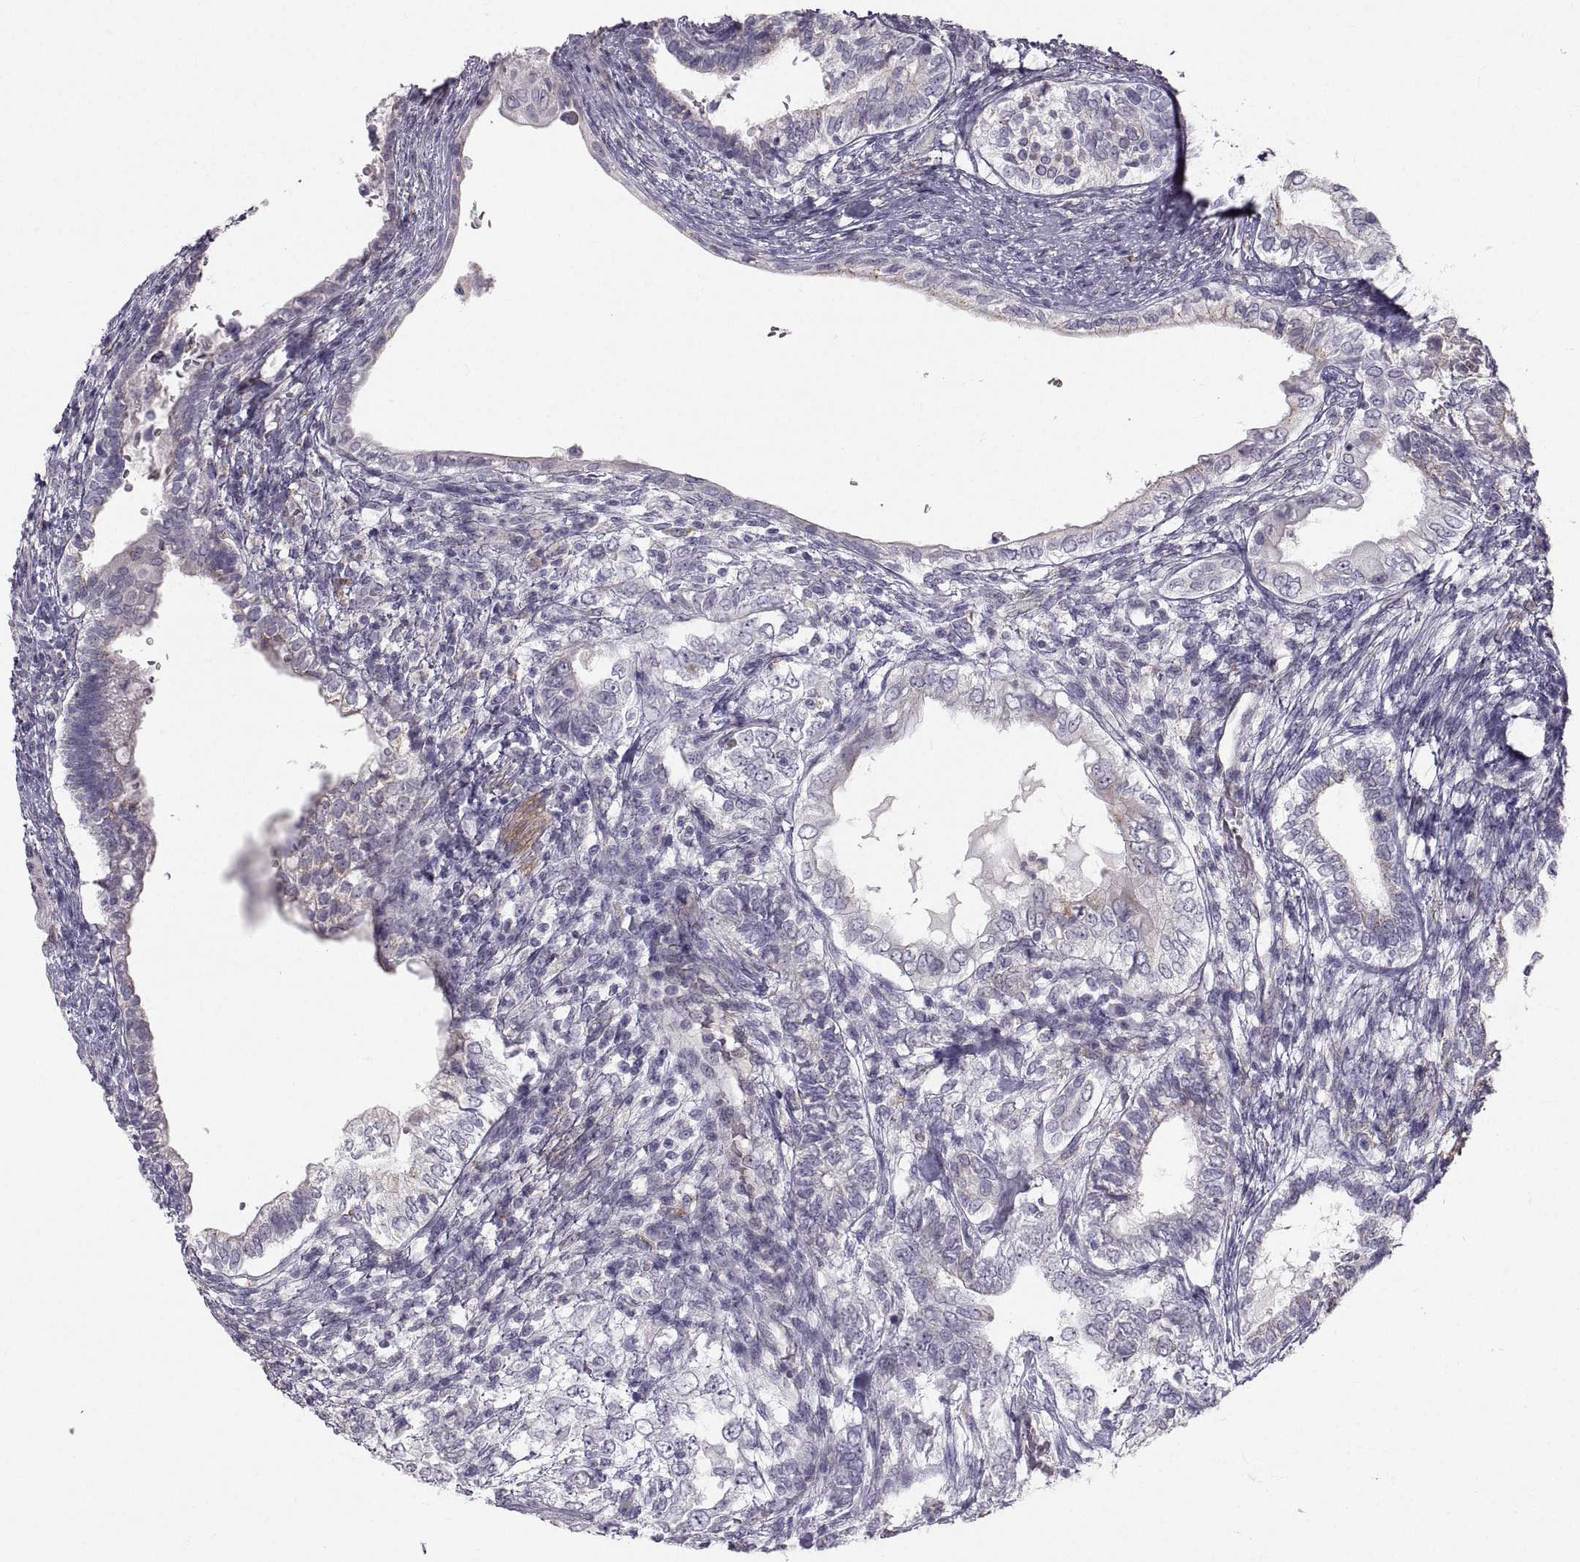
{"staining": {"intensity": "negative", "quantity": "none", "location": "none"}, "tissue": "testis cancer", "cell_type": "Tumor cells", "image_type": "cancer", "snomed": [{"axis": "morphology", "description": "Seminoma, NOS"}, {"axis": "morphology", "description": "Carcinoma, Embryonal, NOS"}, {"axis": "topography", "description": "Testis"}], "caption": "The micrograph demonstrates no significant positivity in tumor cells of embryonal carcinoma (testis).", "gene": "PGM5", "patient": {"sex": "male", "age": 41}}